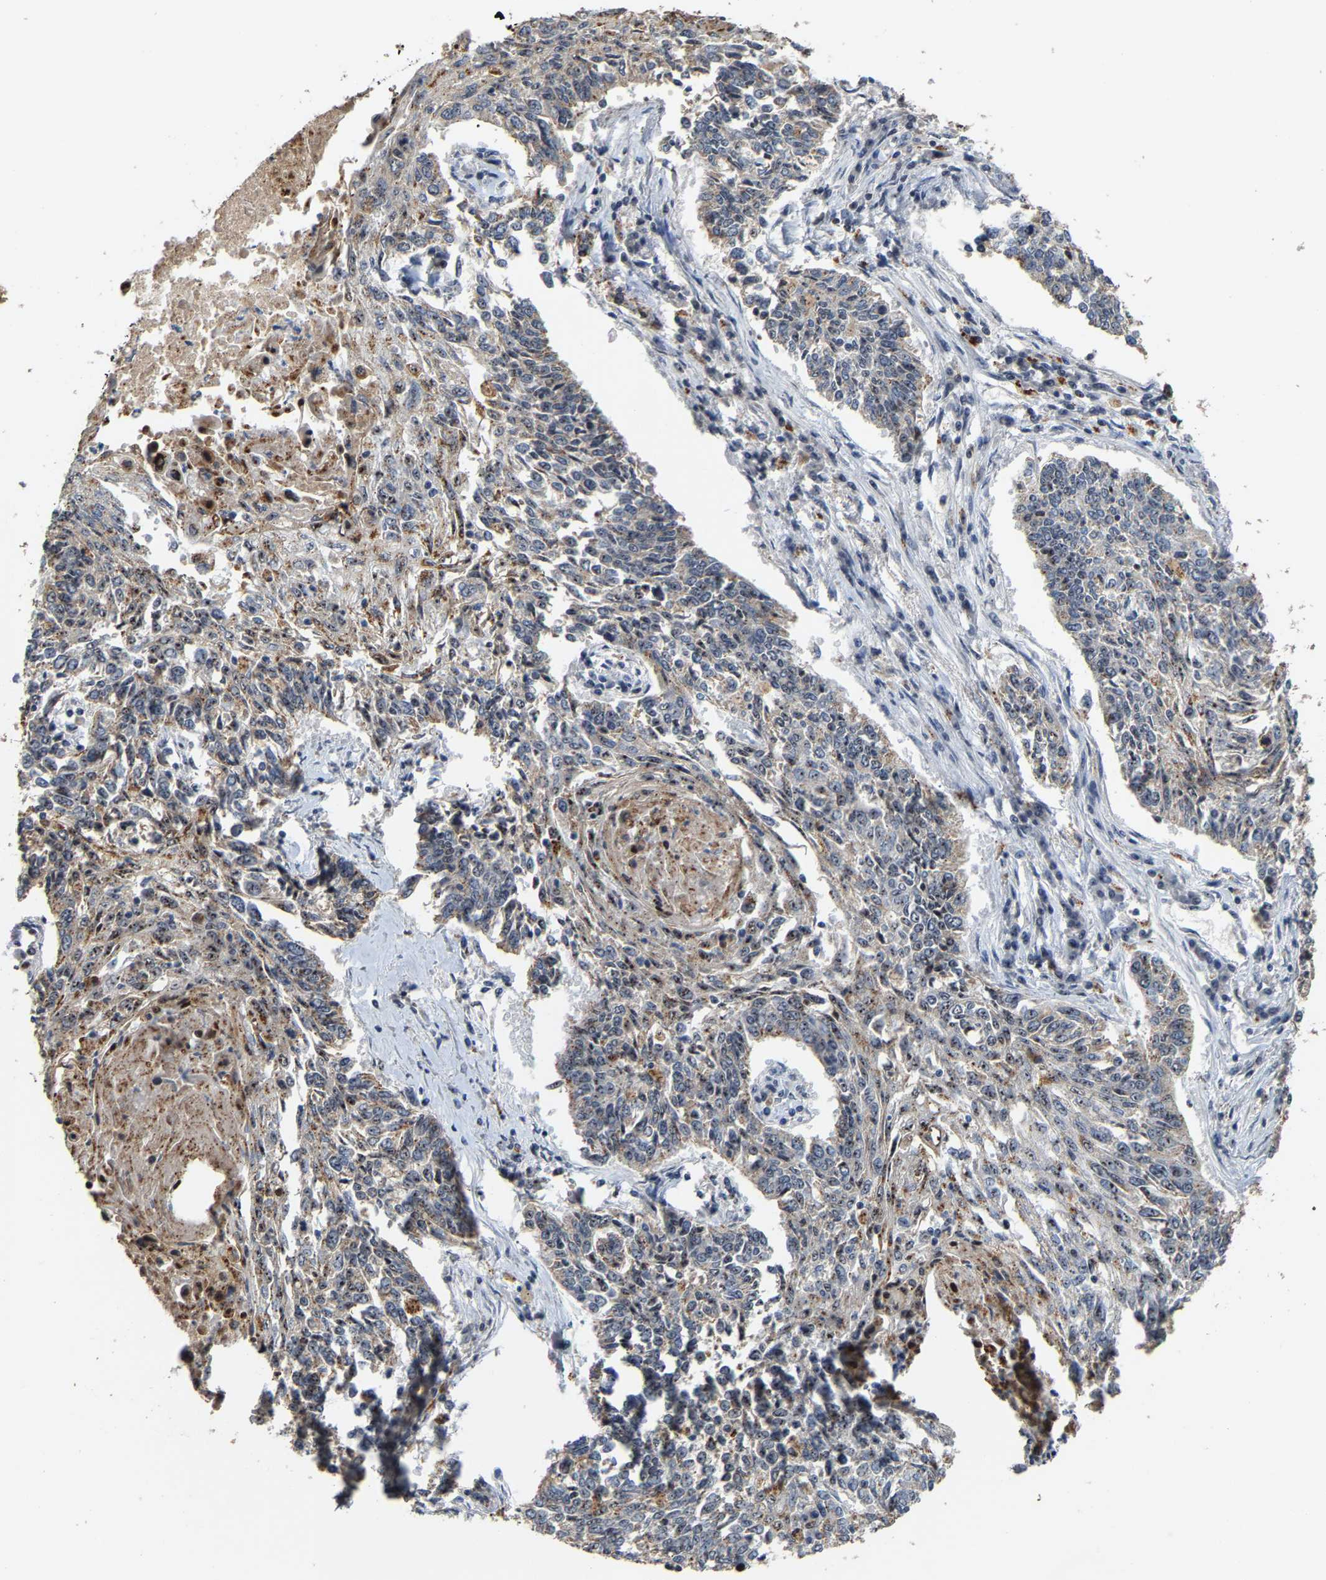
{"staining": {"intensity": "weak", "quantity": "25%-75%", "location": "cytoplasmic/membranous"}, "tissue": "lung cancer", "cell_type": "Tumor cells", "image_type": "cancer", "snomed": [{"axis": "morphology", "description": "Normal tissue, NOS"}, {"axis": "morphology", "description": "Squamous cell carcinoma, NOS"}, {"axis": "topography", "description": "Cartilage tissue"}, {"axis": "topography", "description": "Bronchus"}, {"axis": "topography", "description": "Lung"}], "caption": "Weak cytoplasmic/membranous expression is identified in approximately 25%-75% of tumor cells in lung squamous cell carcinoma. The staining was performed using DAB (3,3'-diaminobenzidine), with brown indicating positive protein expression. Nuclei are stained blue with hematoxylin.", "gene": "NOP58", "patient": {"sex": "female", "age": 49}}